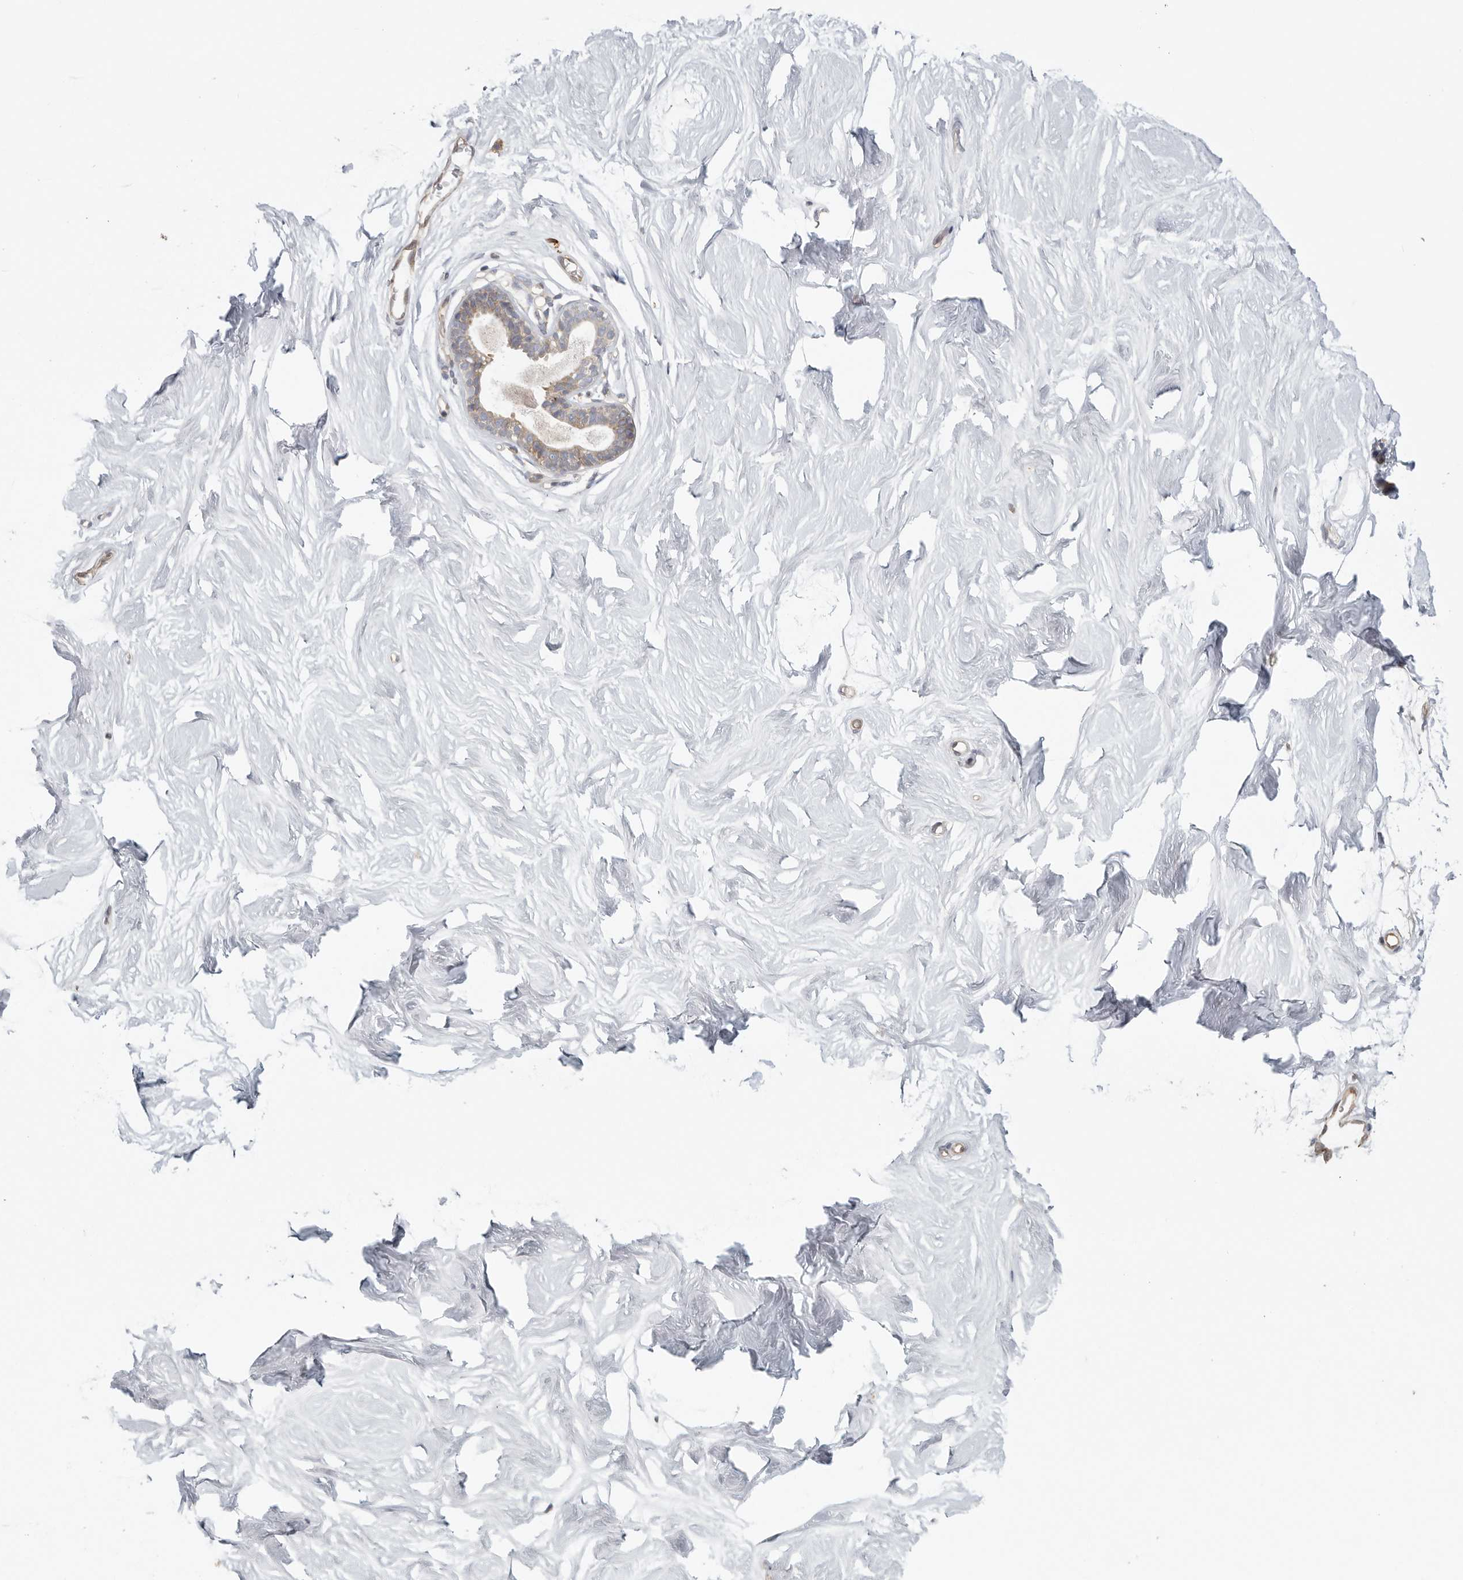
{"staining": {"intensity": "weak", "quantity": ">75%", "location": "cytoplasmic/membranous"}, "tissue": "breast", "cell_type": "Adipocytes", "image_type": "normal", "snomed": [{"axis": "morphology", "description": "Normal tissue, NOS"}, {"axis": "topography", "description": "Breast"}], "caption": "Unremarkable breast was stained to show a protein in brown. There is low levels of weak cytoplasmic/membranous expression in approximately >75% of adipocytes. Using DAB (3,3'-diaminobenzidine) (brown) and hematoxylin (blue) stains, captured at high magnification using brightfield microscopy.", "gene": "BCAP29", "patient": {"sex": "female", "age": 26}}